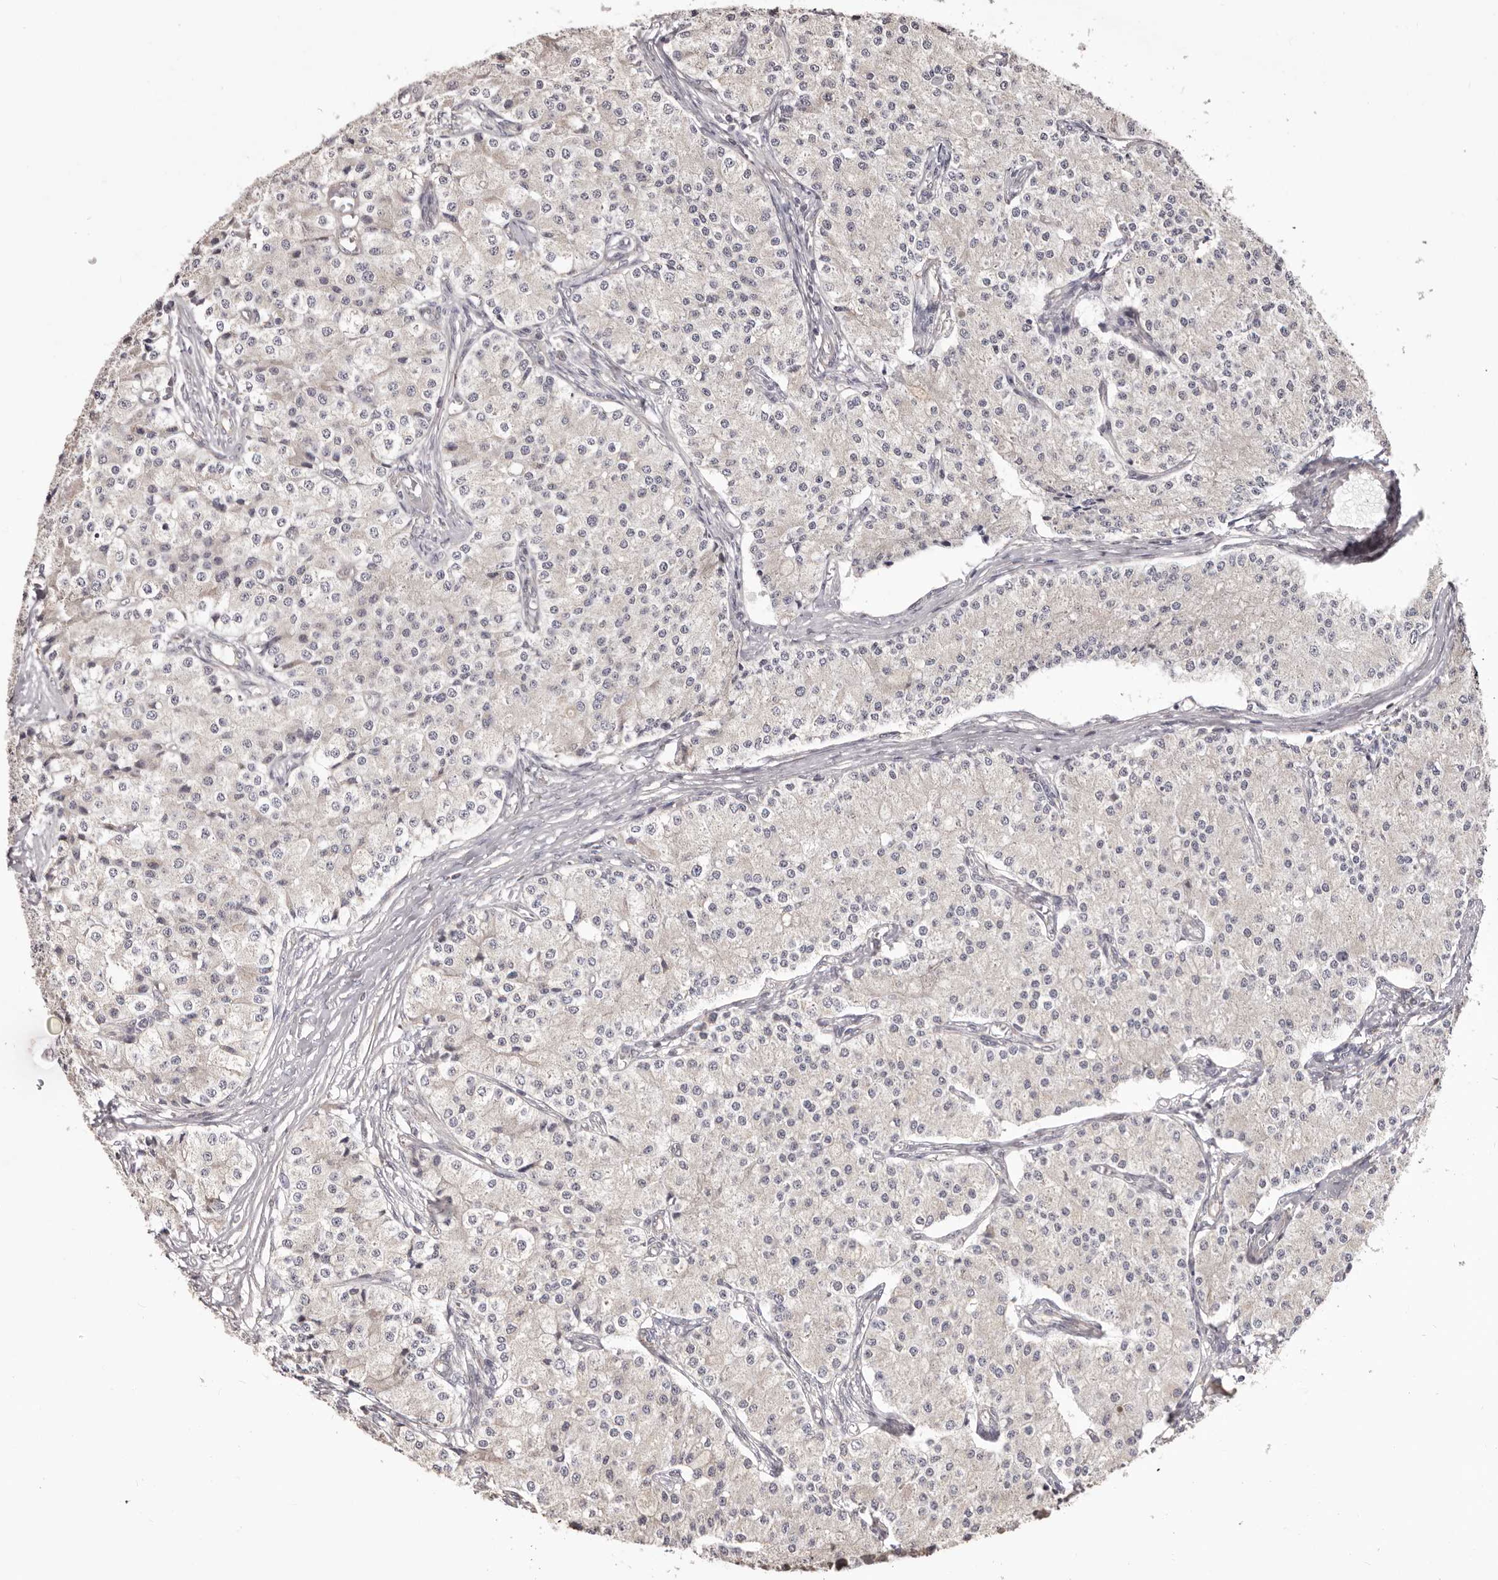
{"staining": {"intensity": "negative", "quantity": "none", "location": "none"}, "tissue": "carcinoid", "cell_type": "Tumor cells", "image_type": "cancer", "snomed": [{"axis": "morphology", "description": "Carcinoid, malignant, NOS"}, {"axis": "topography", "description": "Colon"}], "caption": "High power microscopy image of an immunohistochemistry (IHC) micrograph of carcinoid (malignant), revealing no significant staining in tumor cells. (Brightfield microscopy of DAB (3,3'-diaminobenzidine) immunohistochemistry (IHC) at high magnification).", "gene": "HRH1", "patient": {"sex": "female", "age": 52}}